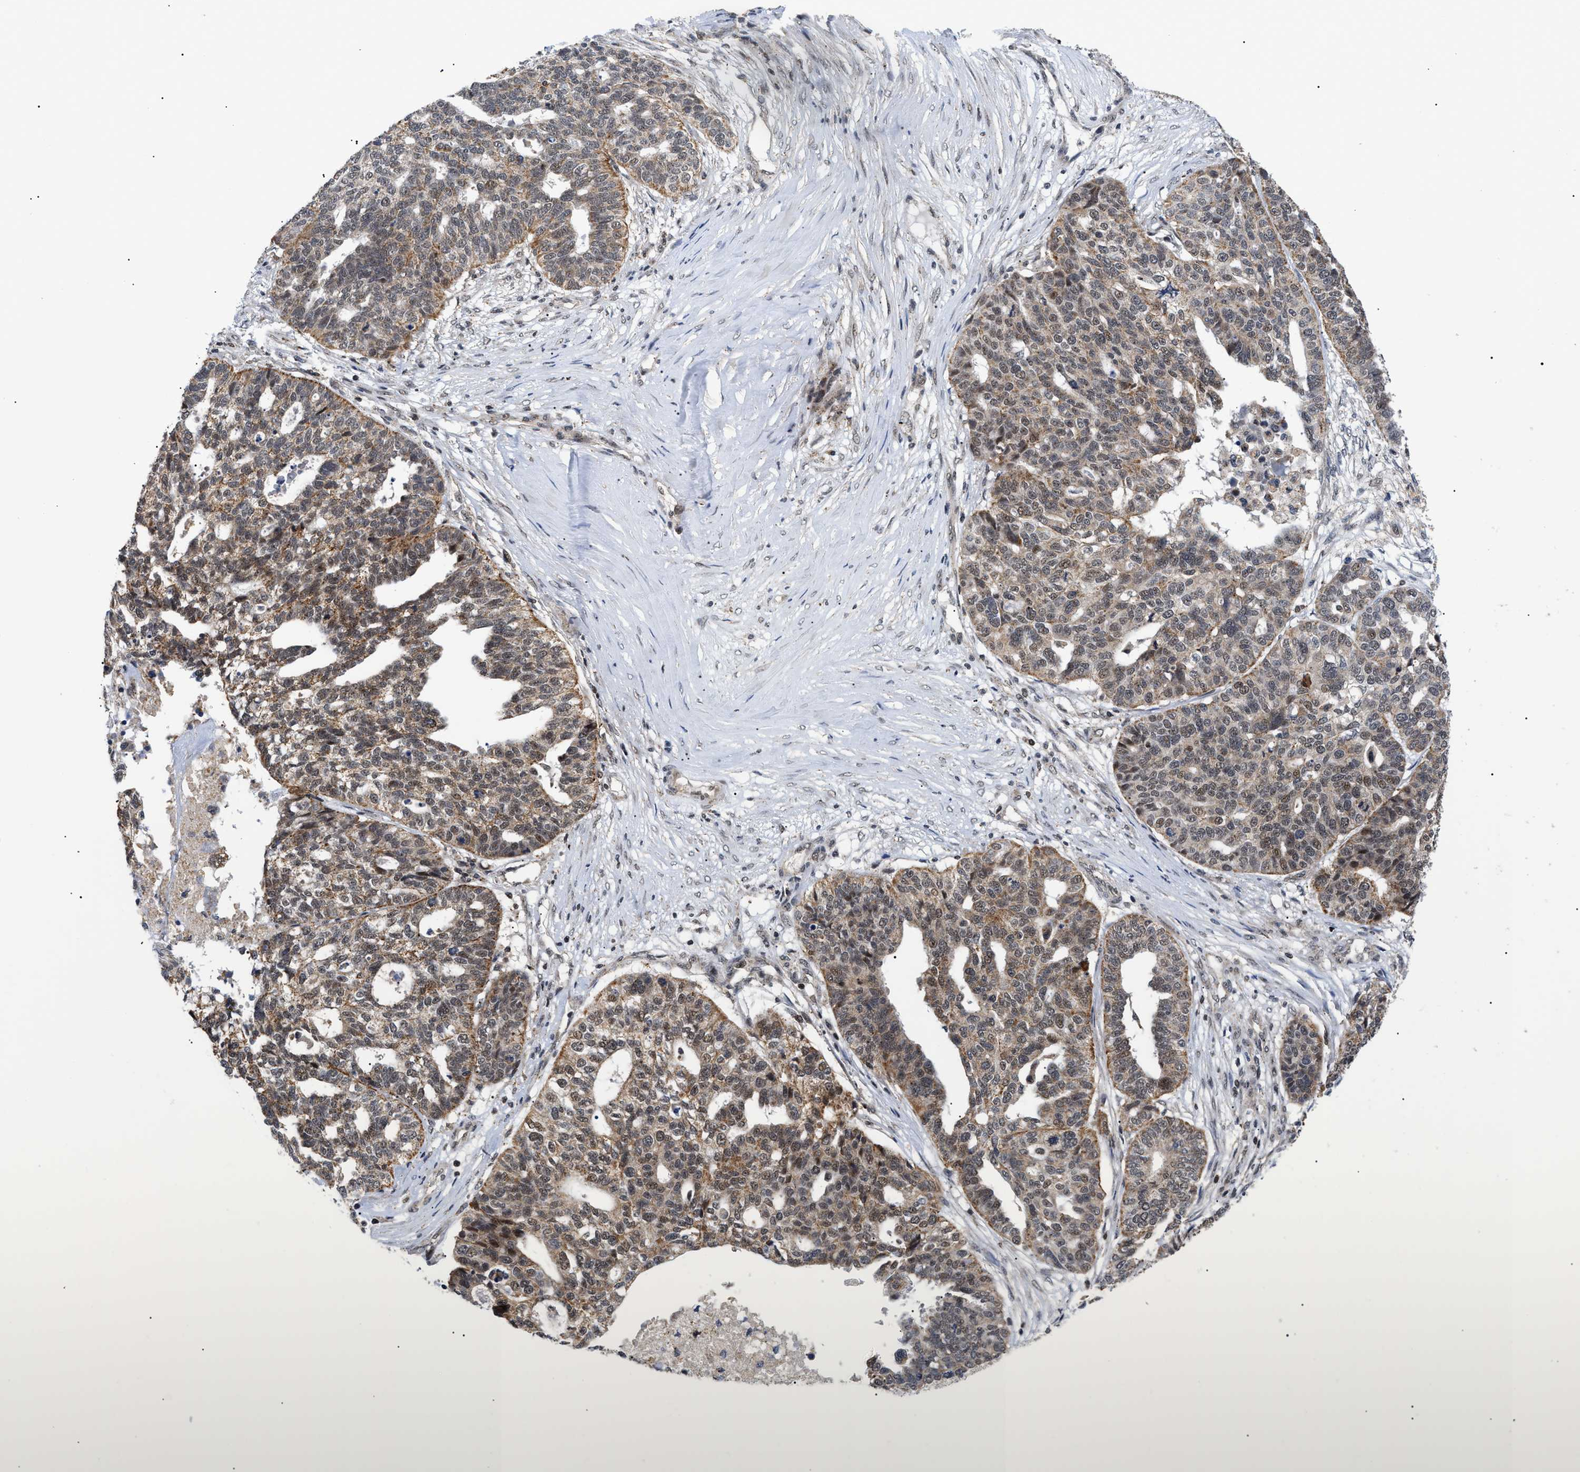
{"staining": {"intensity": "weak", "quantity": ">75%", "location": "cytoplasmic/membranous"}, "tissue": "ovarian cancer", "cell_type": "Tumor cells", "image_type": "cancer", "snomed": [{"axis": "morphology", "description": "Cystadenocarcinoma, serous, NOS"}, {"axis": "topography", "description": "Ovary"}], "caption": "Protein staining of ovarian cancer (serous cystadenocarcinoma) tissue displays weak cytoplasmic/membranous positivity in approximately >75% of tumor cells. (IHC, brightfield microscopy, high magnification).", "gene": "ZBTB11", "patient": {"sex": "female", "age": 59}}